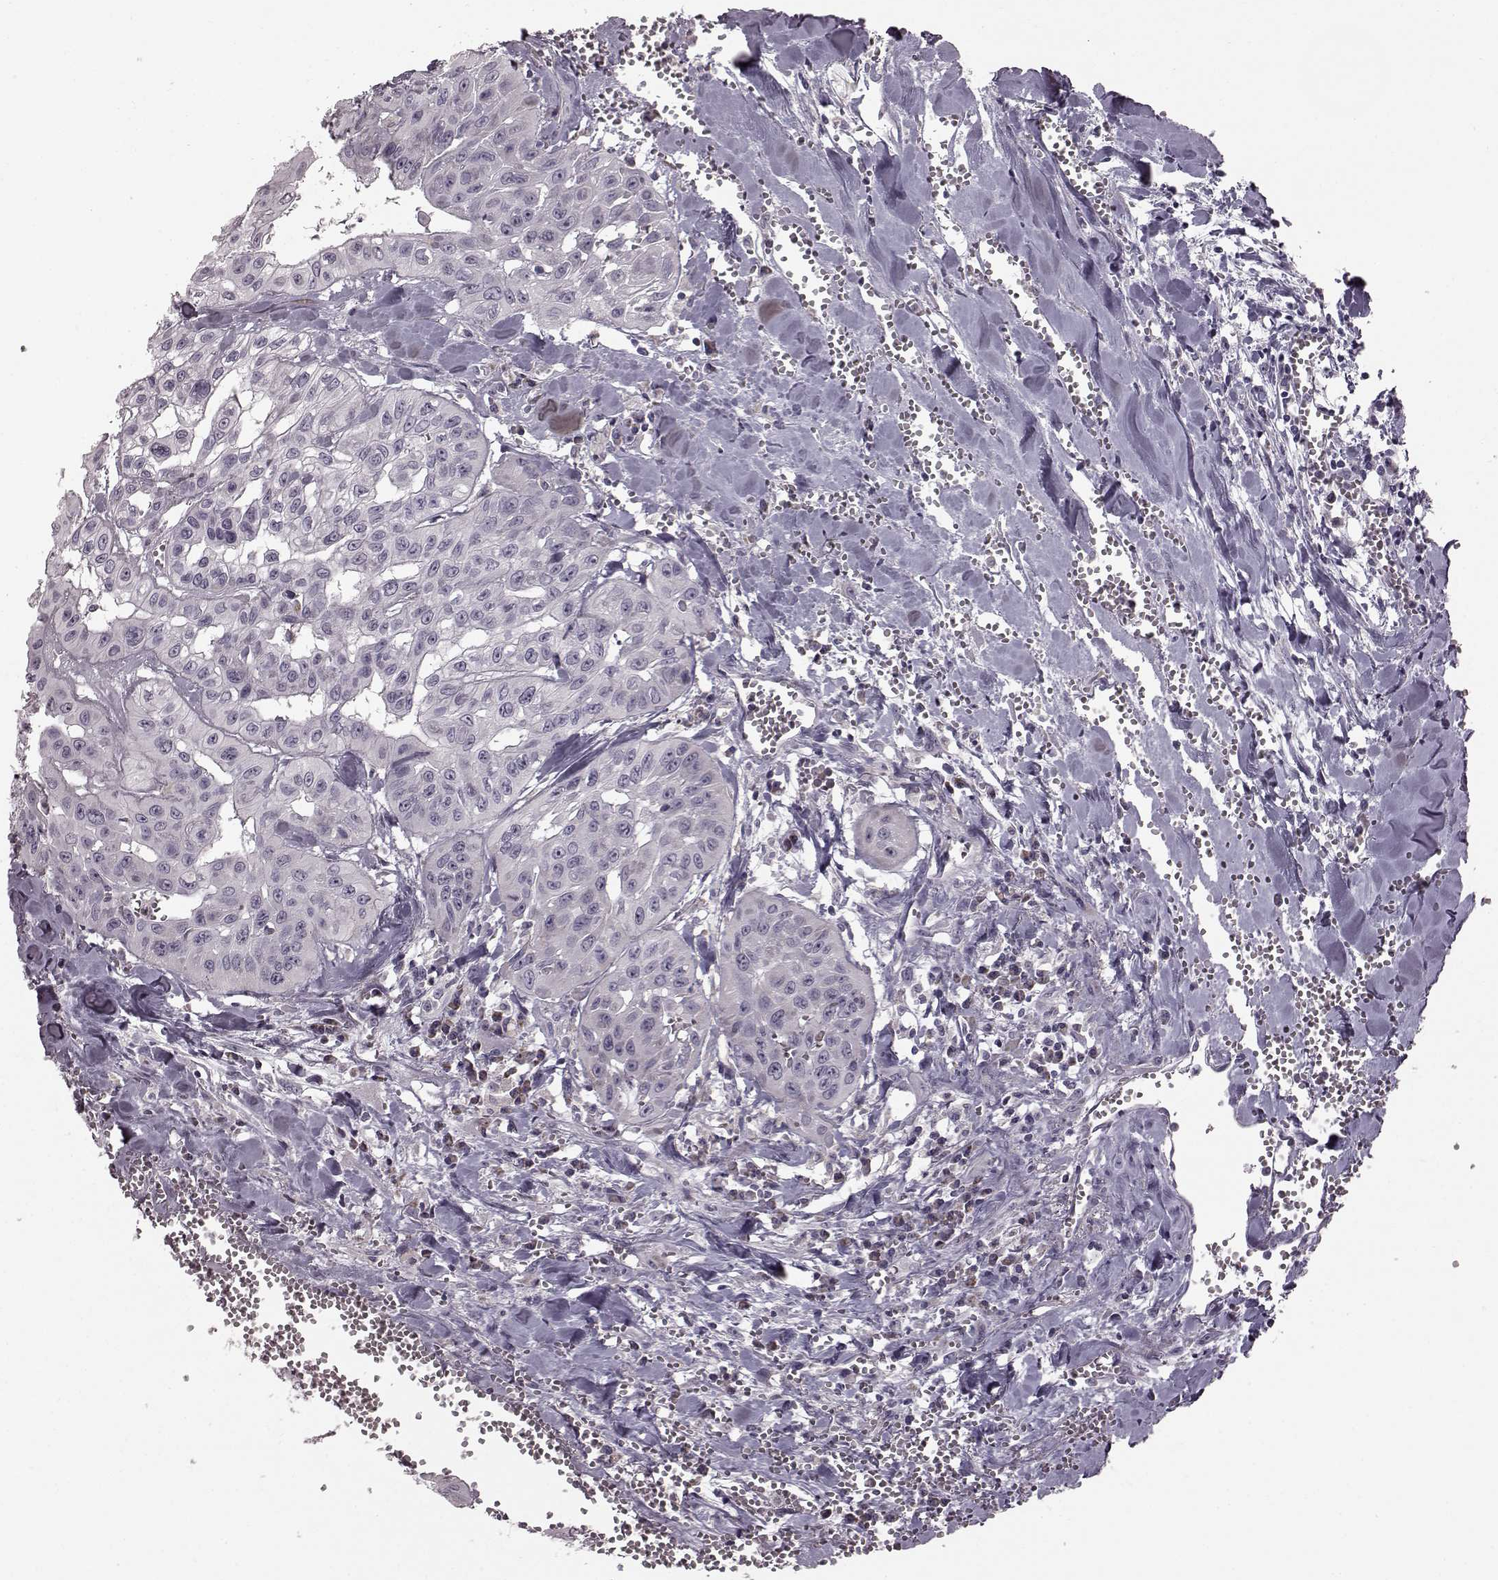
{"staining": {"intensity": "negative", "quantity": "none", "location": "none"}, "tissue": "head and neck cancer", "cell_type": "Tumor cells", "image_type": "cancer", "snomed": [{"axis": "morphology", "description": "Adenocarcinoma, NOS"}, {"axis": "topography", "description": "Head-Neck"}], "caption": "An image of head and neck cancer stained for a protein displays no brown staining in tumor cells. (Brightfield microscopy of DAB (3,3'-diaminobenzidine) IHC at high magnification).", "gene": "ATP5MF", "patient": {"sex": "male", "age": 73}}